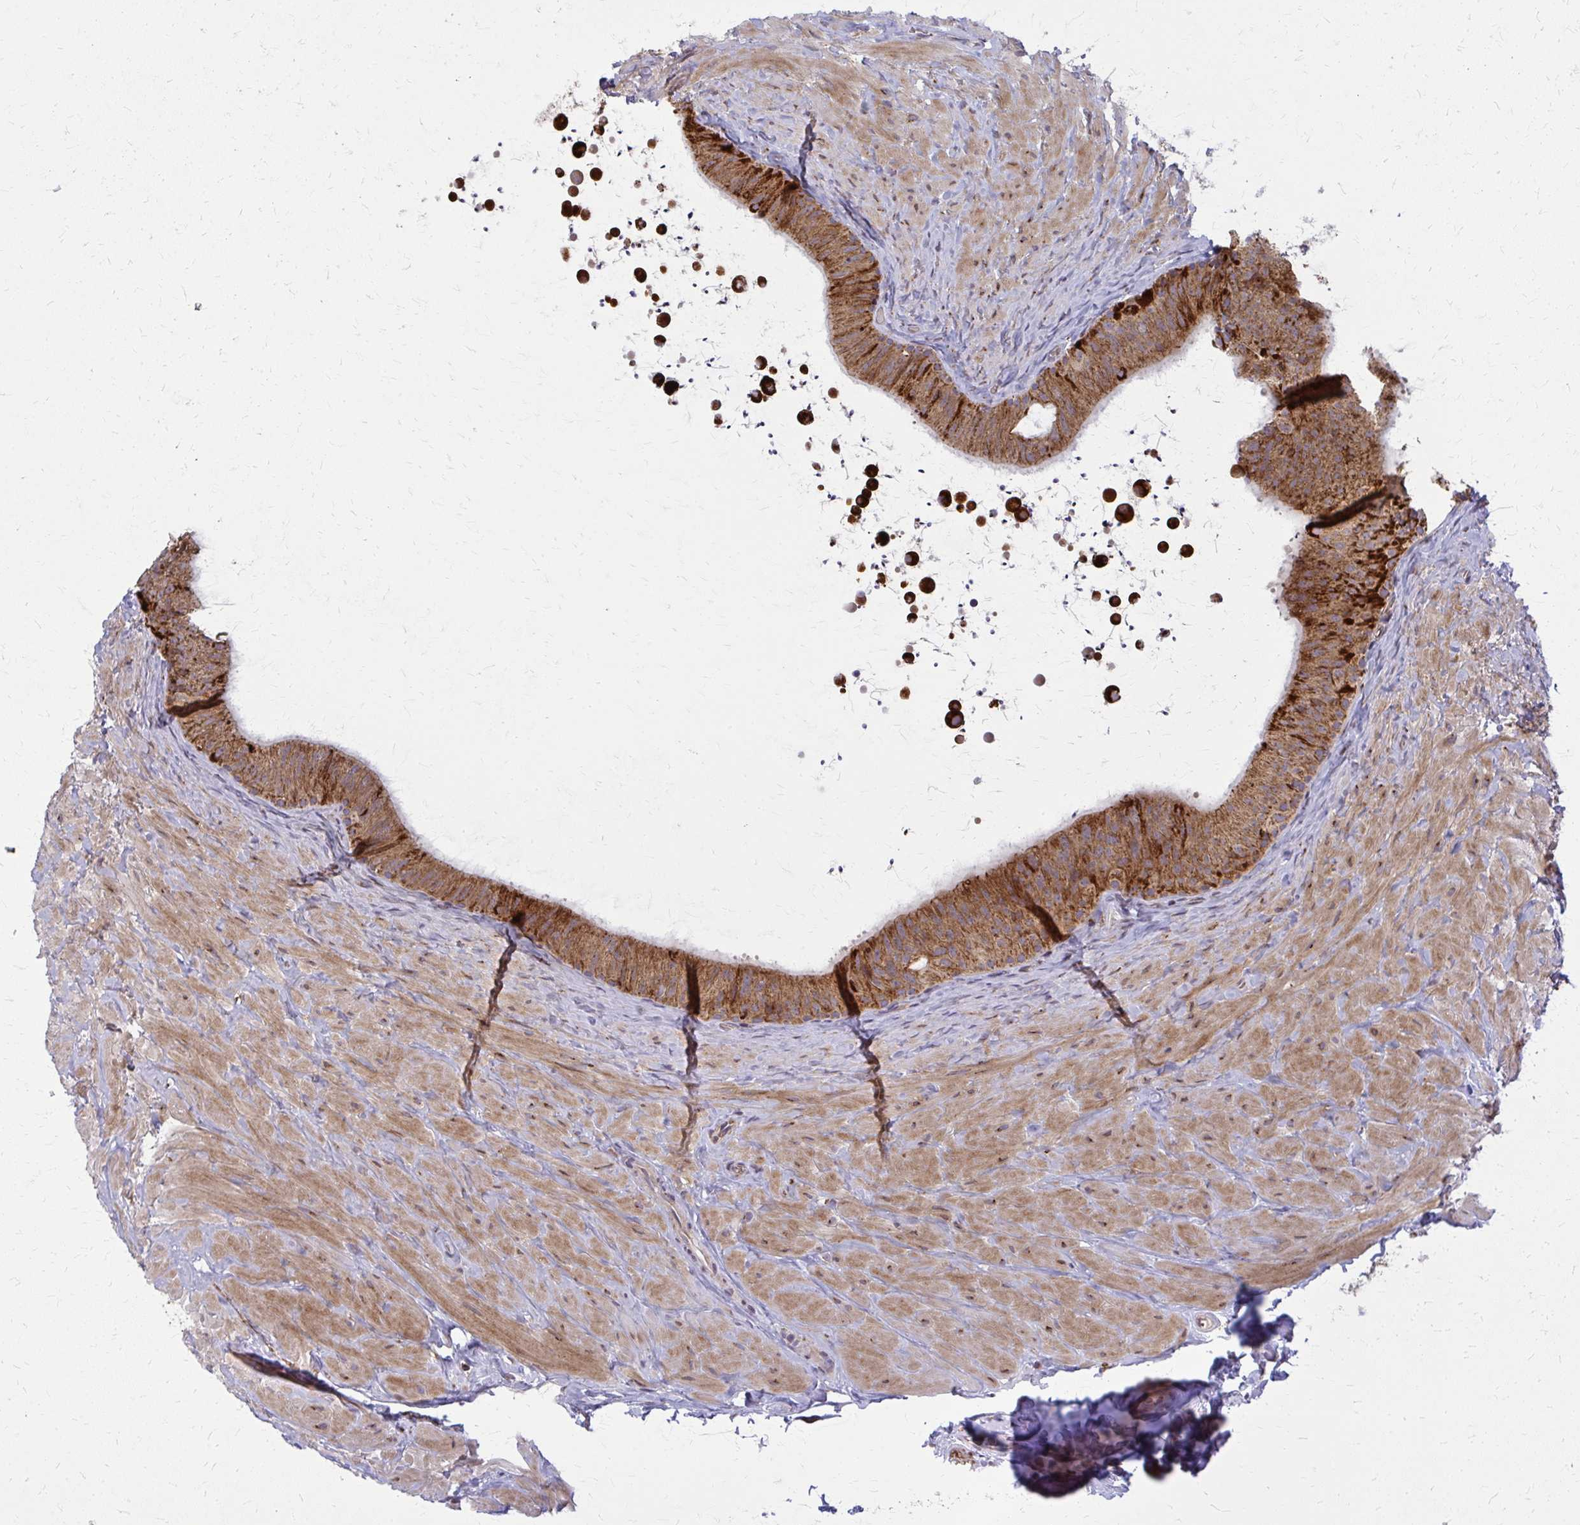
{"staining": {"intensity": "strong", "quantity": ">75%", "location": "cytoplasmic/membranous"}, "tissue": "epididymis", "cell_type": "Glandular cells", "image_type": "normal", "snomed": [{"axis": "morphology", "description": "Normal tissue, NOS"}, {"axis": "topography", "description": "Epididymis, spermatic cord, NOS"}, {"axis": "topography", "description": "Epididymis"}], "caption": "The immunohistochemical stain highlights strong cytoplasmic/membranous staining in glandular cells of normal epididymis.", "gene": "MCCC1", "patient": {"sex": "male", "age": 31}}